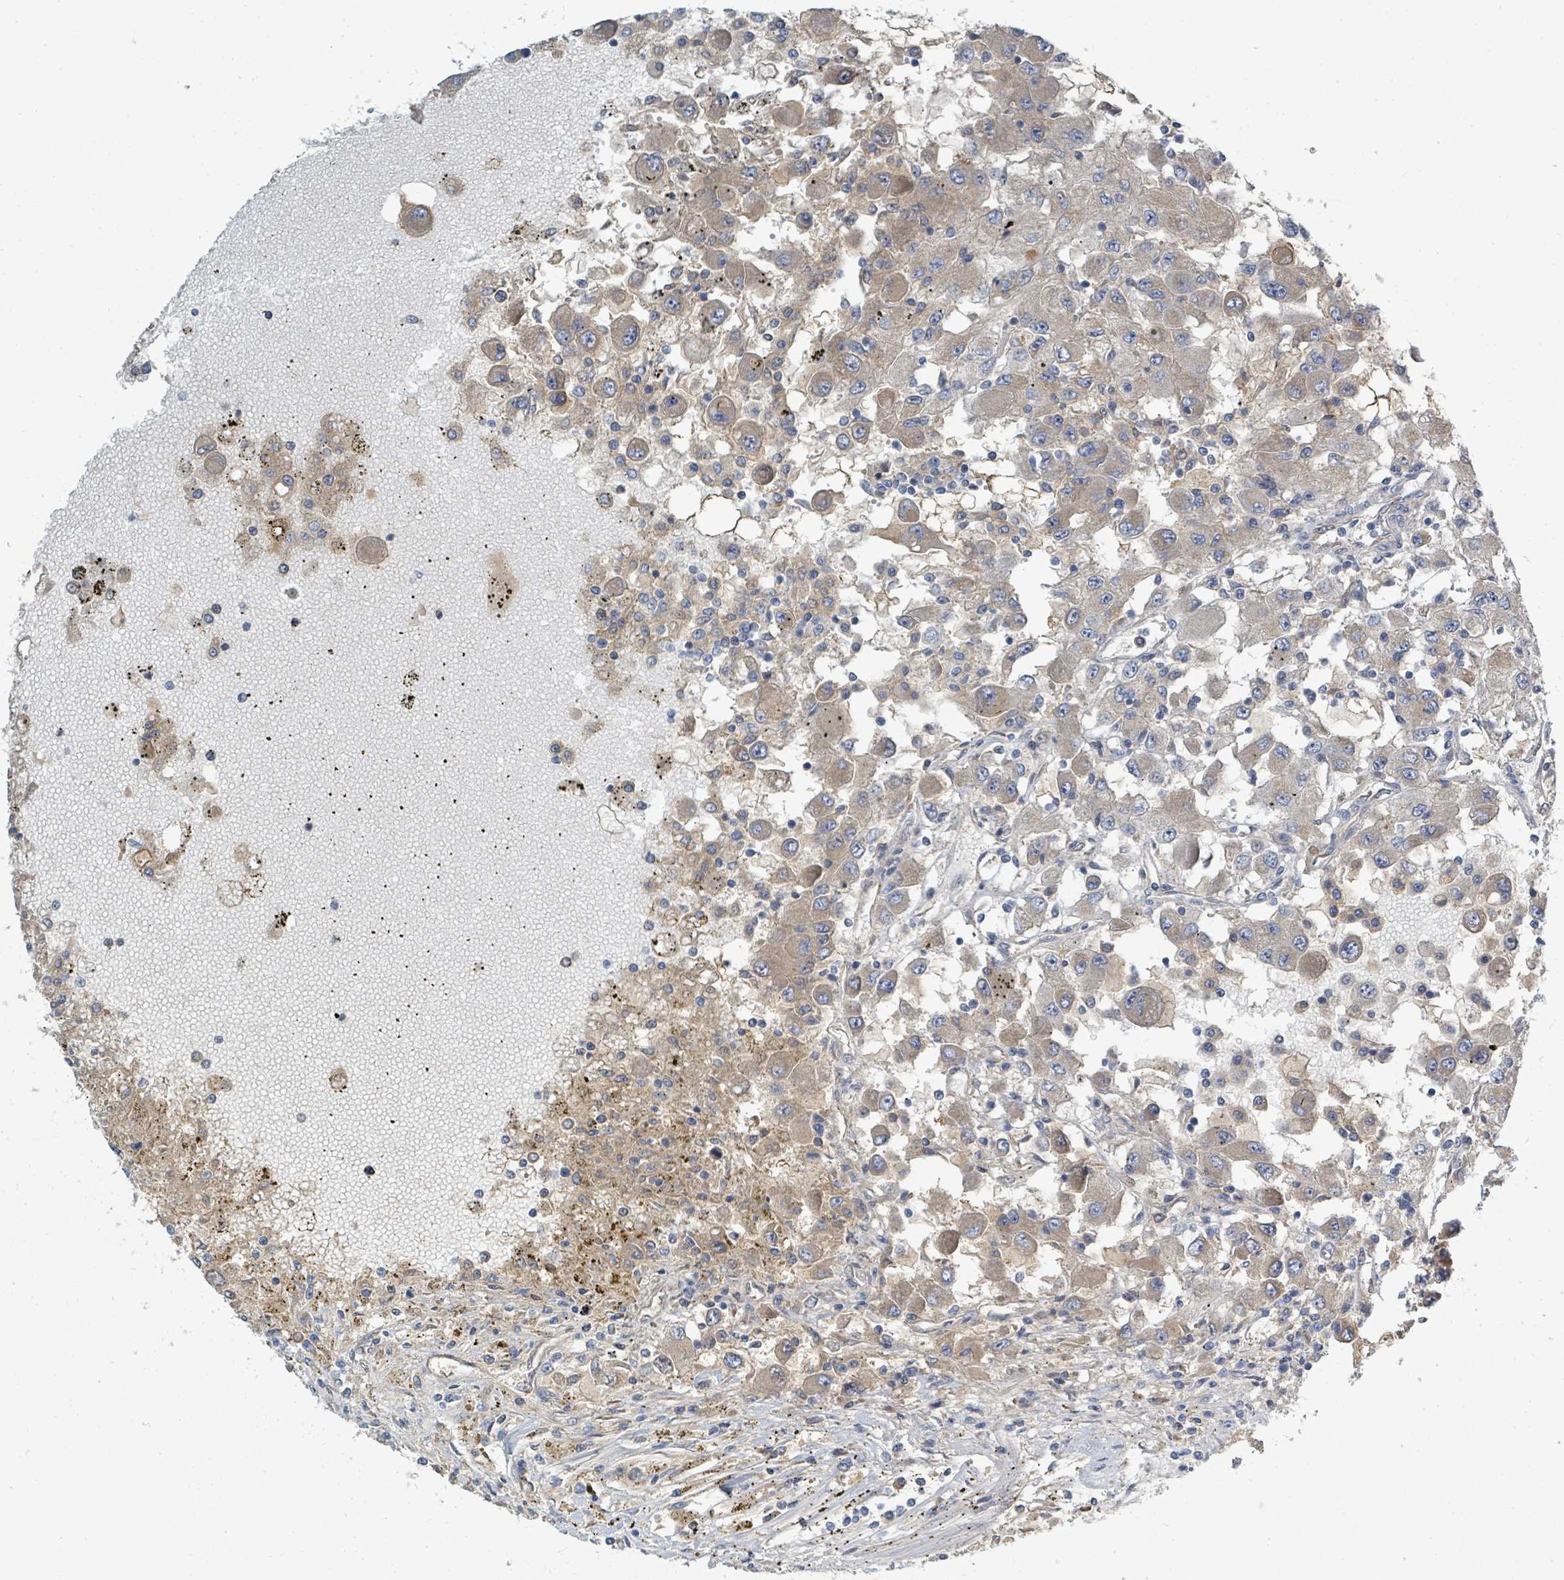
{"staining": {"intensity": "weak", "quantity": "25%-75%", "location": "cytoplasmic/membranous"}, "tissue": "renal cancer", "cell_type": "Tumor cells", "image_type": "cancer", "snomed": [{"axis": "morphology", "description": "Adenocarcinoma, NOS"}, {"axis": "topography", "description": "Kidney"}], "caption": "The immunohistochemical stain highlights weak cytoplasmic/membranous staining in tumor cells of renal adenocarcinoma tissue.", "gene": "SLC25A23", "patient": {"sex": "female", "age": 67}}